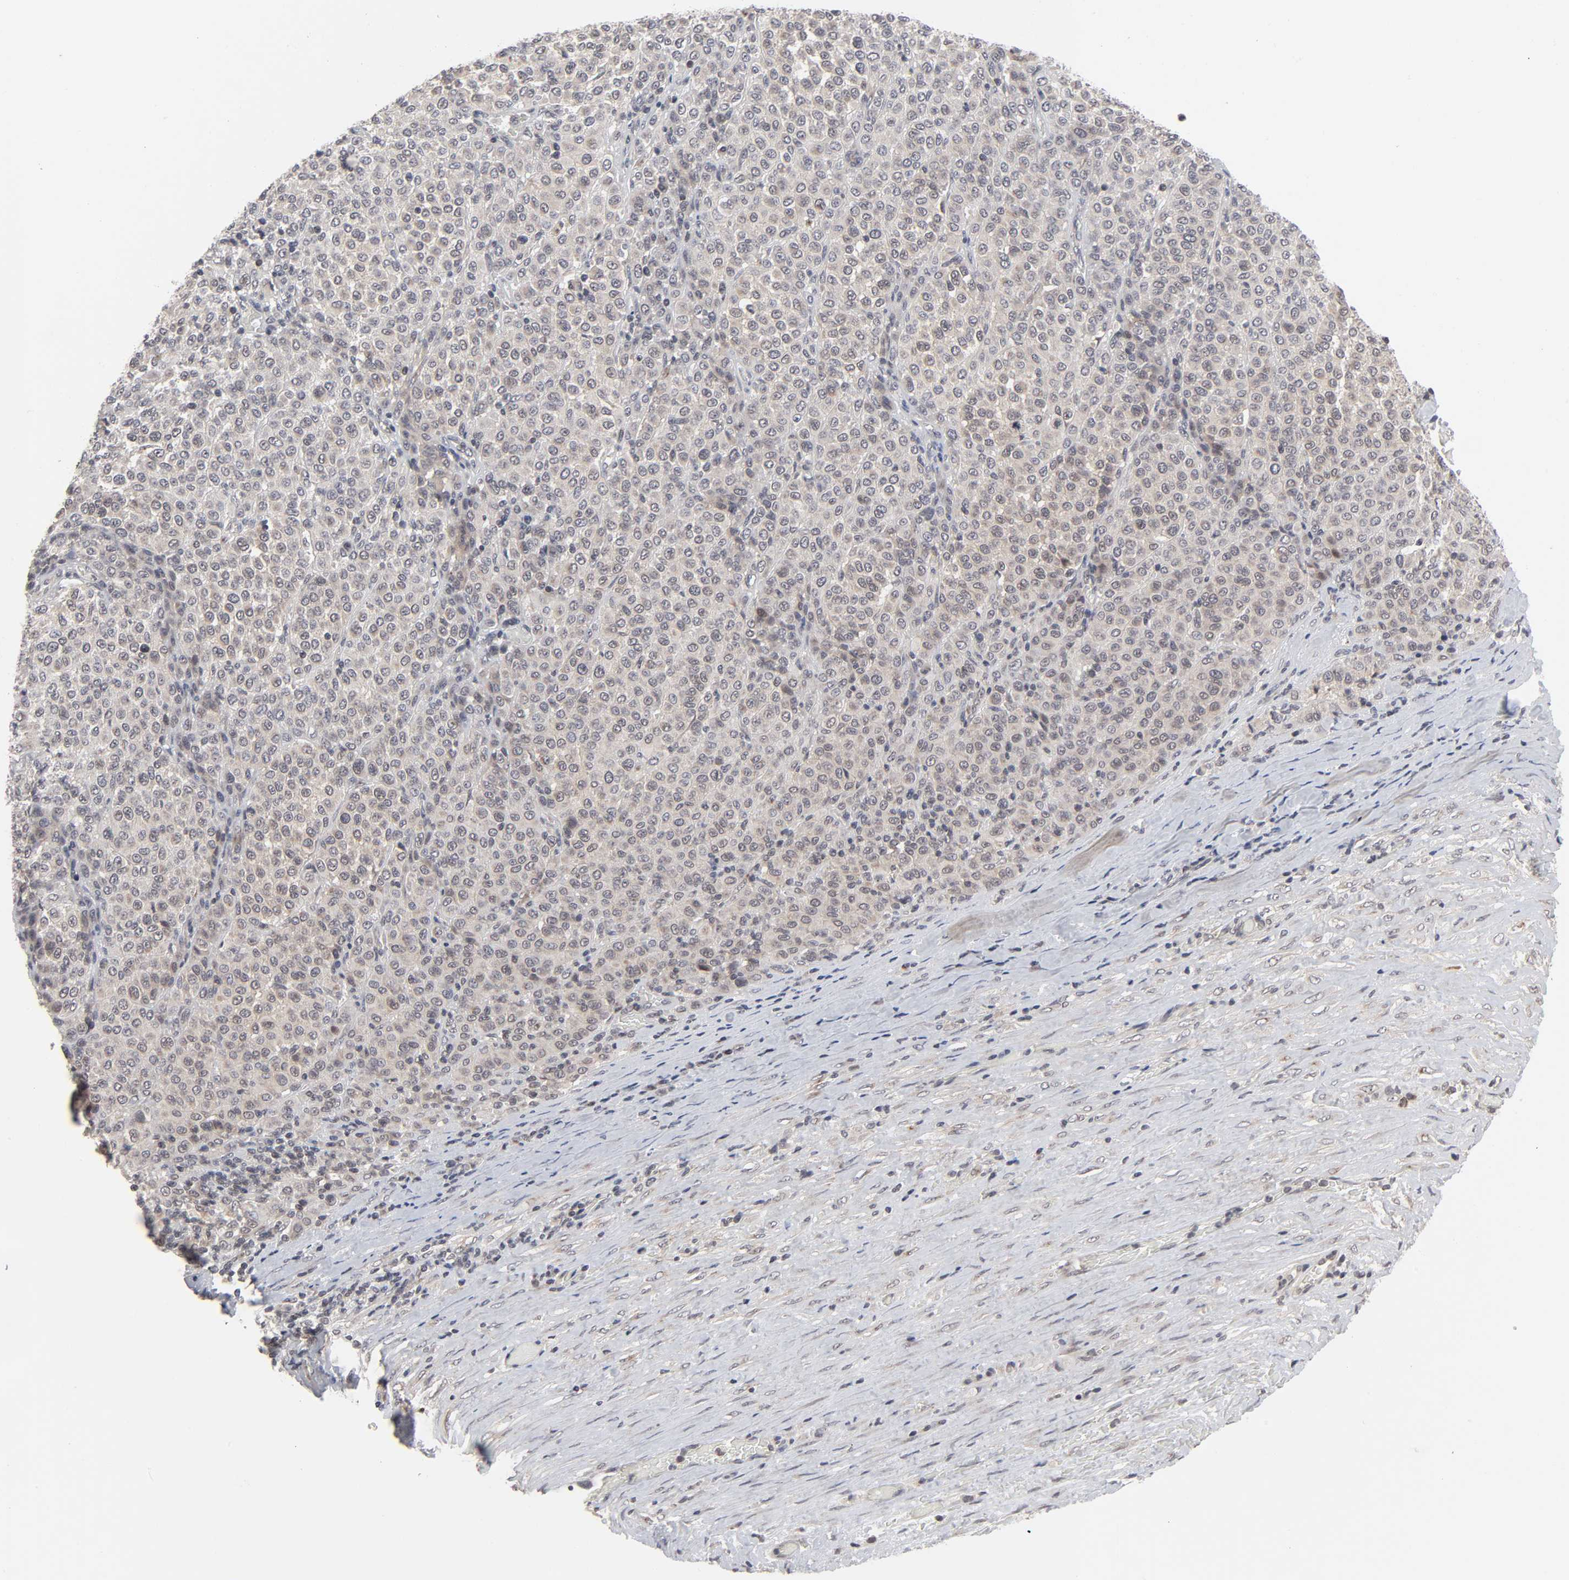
{"staining": {"intensity": "weak", "quantity": "<25%", "location": "cytoplasmic/membranous"}, "tissue": "melanoma", "cell_type": "Tumor cells", "image_type": "cancer", "snomed": [{"axis": "morphology", "description": "Malignant melanoma, Metastatic site"}, {"axis": "topography", "description": "Pancreas"}], "caption": "Tumor cells show no significant protein expression in malignant melanoma (metastatic site).", "gene": "AUH", "patient": {"sex": "female", "age": 30}}